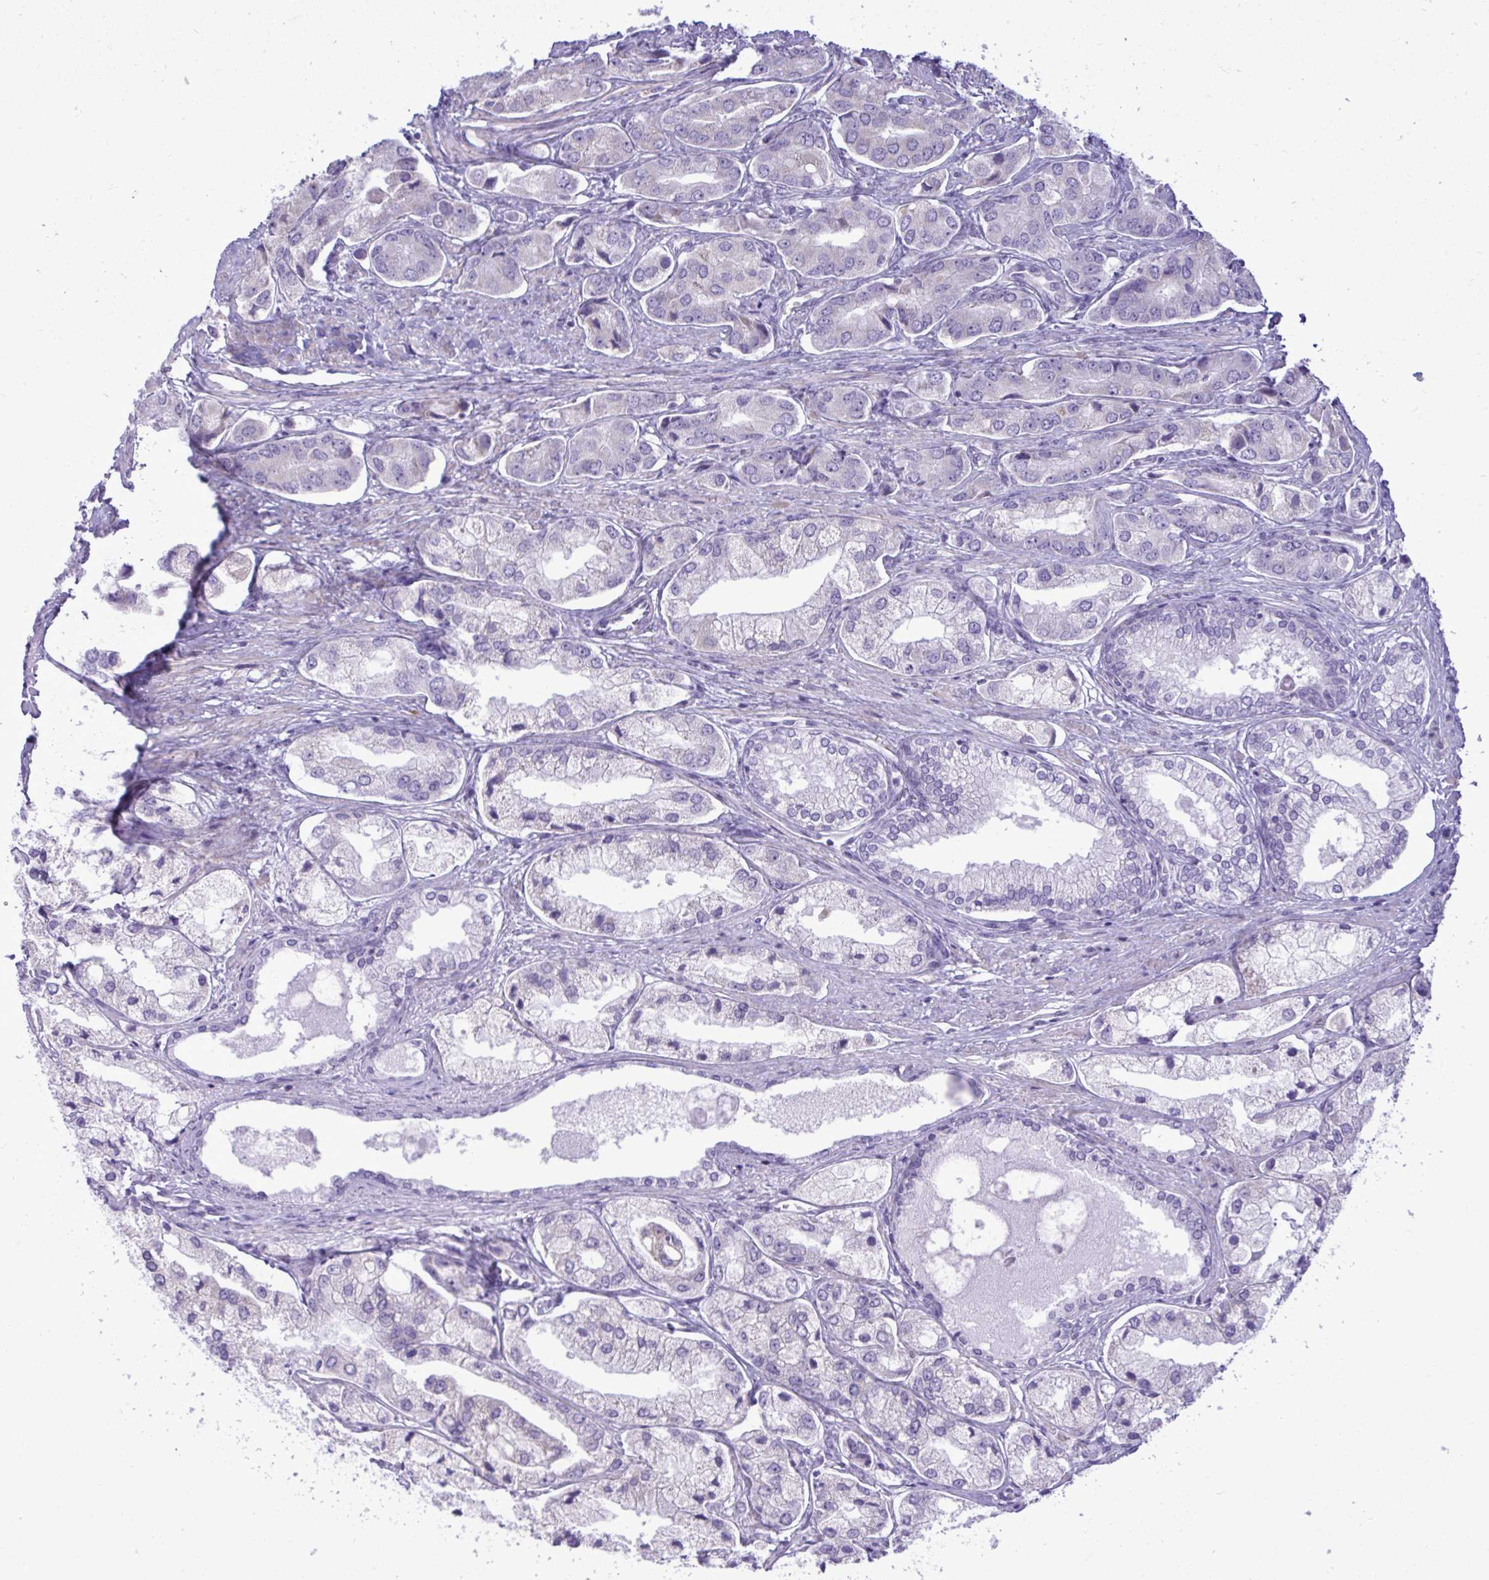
{"staining": {"intensity": "negative", "quantity": "none", "location": "none"}, "tissue": "prostate cancer", "cell_type": "Tumor cells", "image_type": "cancer", "snomed": [{"axis": "morphology", "description": "Adenocarcinoma, Low grade"}, {"axis": "topography", "description": "Prostate"}], "caption": "Immunohistochemical staining of human prostate adenocarcinoma (low-grade) shows no significant positivity in tumor cells.", "gene": "SPAG1", "patient": {"sex": "male", "age": 69}}